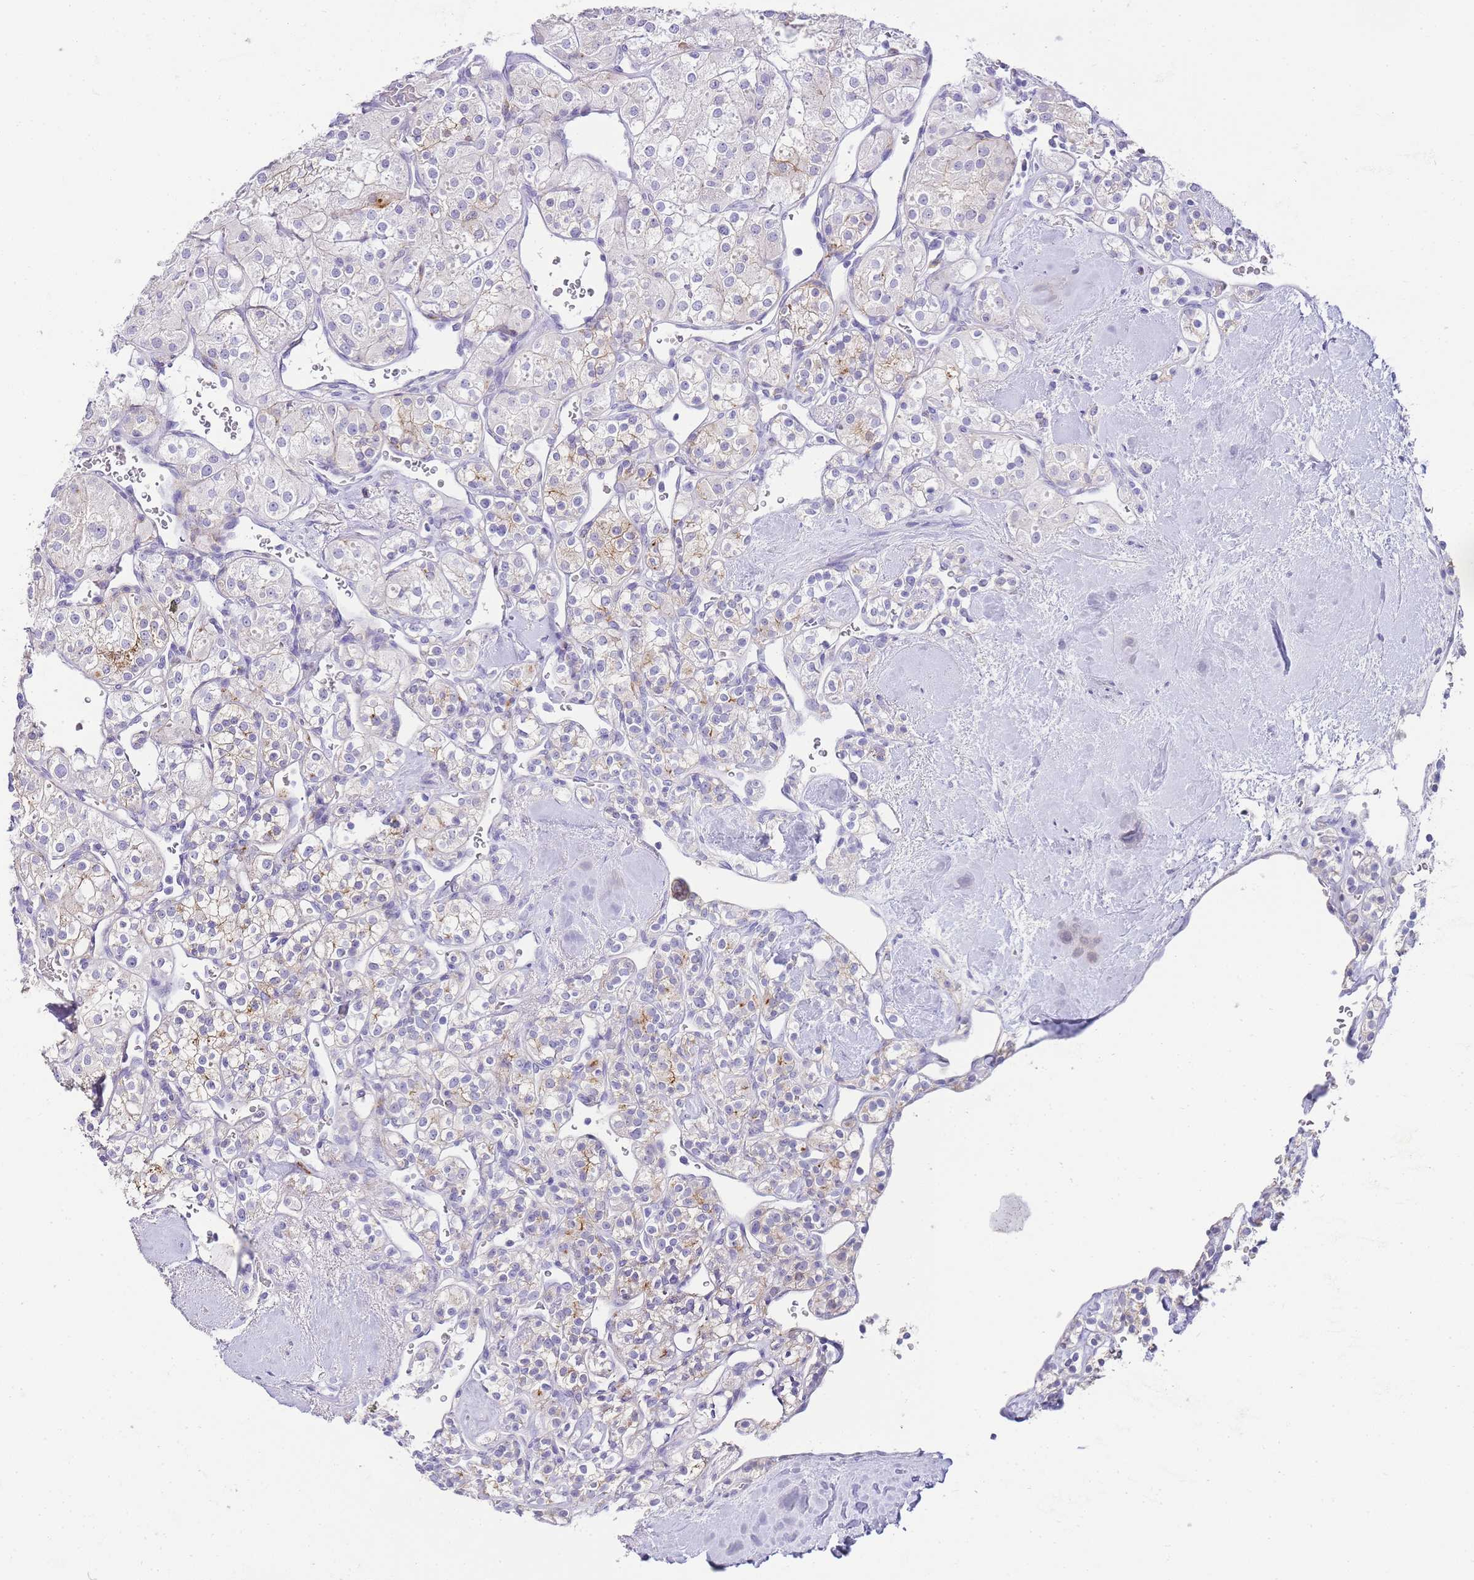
{"staining": {"intensity": "weak", "quantity": "<25%", "location": "cytoplasmic/membranous"}, "tissue": "renal cancer", "cell_type": "Tumor cells", "image_type": "cancer", "snomed": [{"axis": "morphology", "description": "Adenocarcinoma, NOS"}, {"axis": "topography", "description": "Kidney"}], "caption": "Immunohistochemical staining of human renal cancer (adenocarcinoma) exhibits no significant positivity in tumor cells. (Stains: DAB (3,3'-diaminobenzidine) immunohistochemistry with hematoxylin counter stain, Microscopy: brightfield microscopy at high magnification).", "gene": "DPP4", "patient": {"sex": "male", "age": 77}}